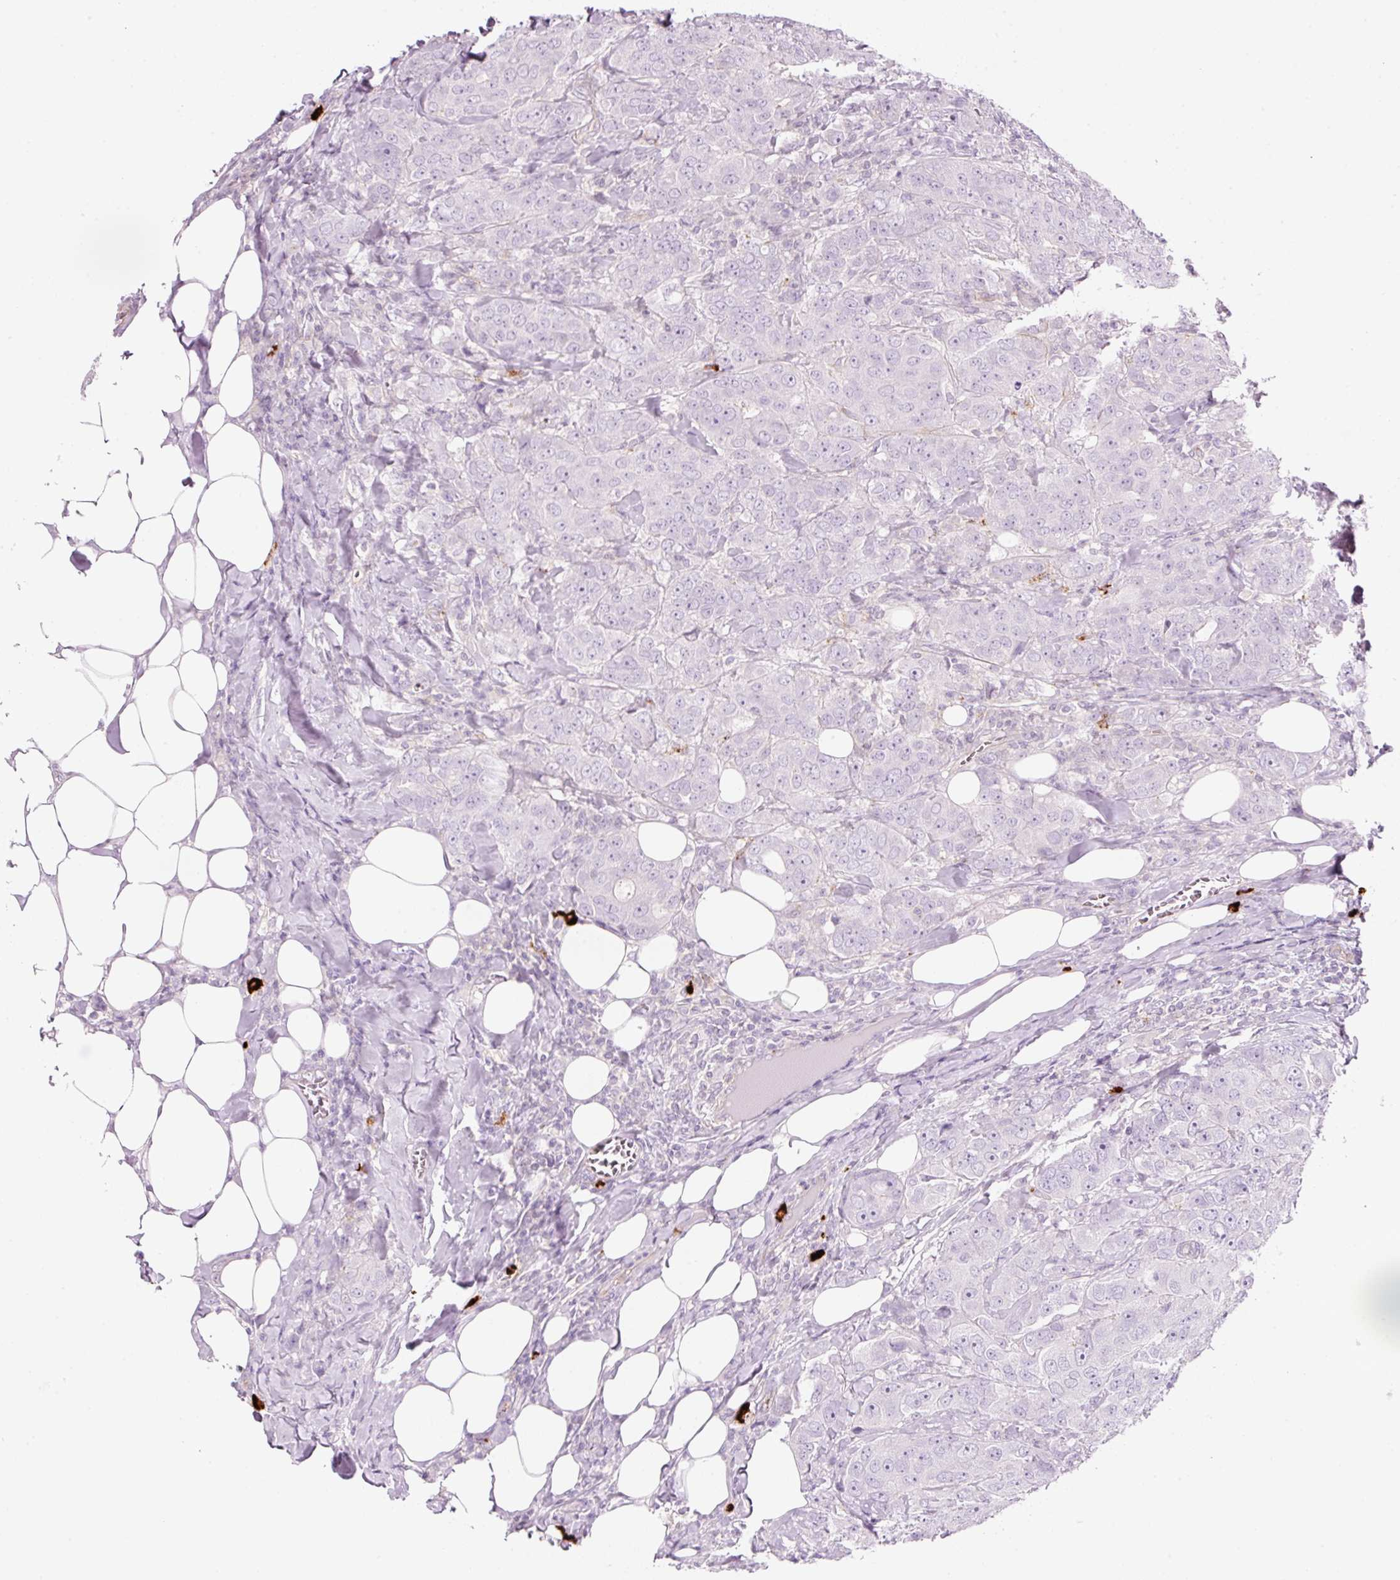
{"staining": {"intensity": "negative", "quantity": "none", "location": "none"}, "tissue": "breast cancer", "cell_type": "Tumor cells", "image_type": "cancer", "snomed": [{"axis": "morphology", "description": "Duct carcinoma"}, {"axis": "topography", "description": "Breast"}], "caption": "High magnification brightfield microscopy of intraductal carcinoma (breast) stained with DAB (3,3'-diaminobenzidine) (brown) and counterstained with hematoxylin (blue): tumor cells show no significant staining. (Brightfield microscopy of DAB (3,3'-diaminobenzidine) IHC at high magnification).", "gene": "MAP3K3", "patient": {"sex": "female", "age": 43}}